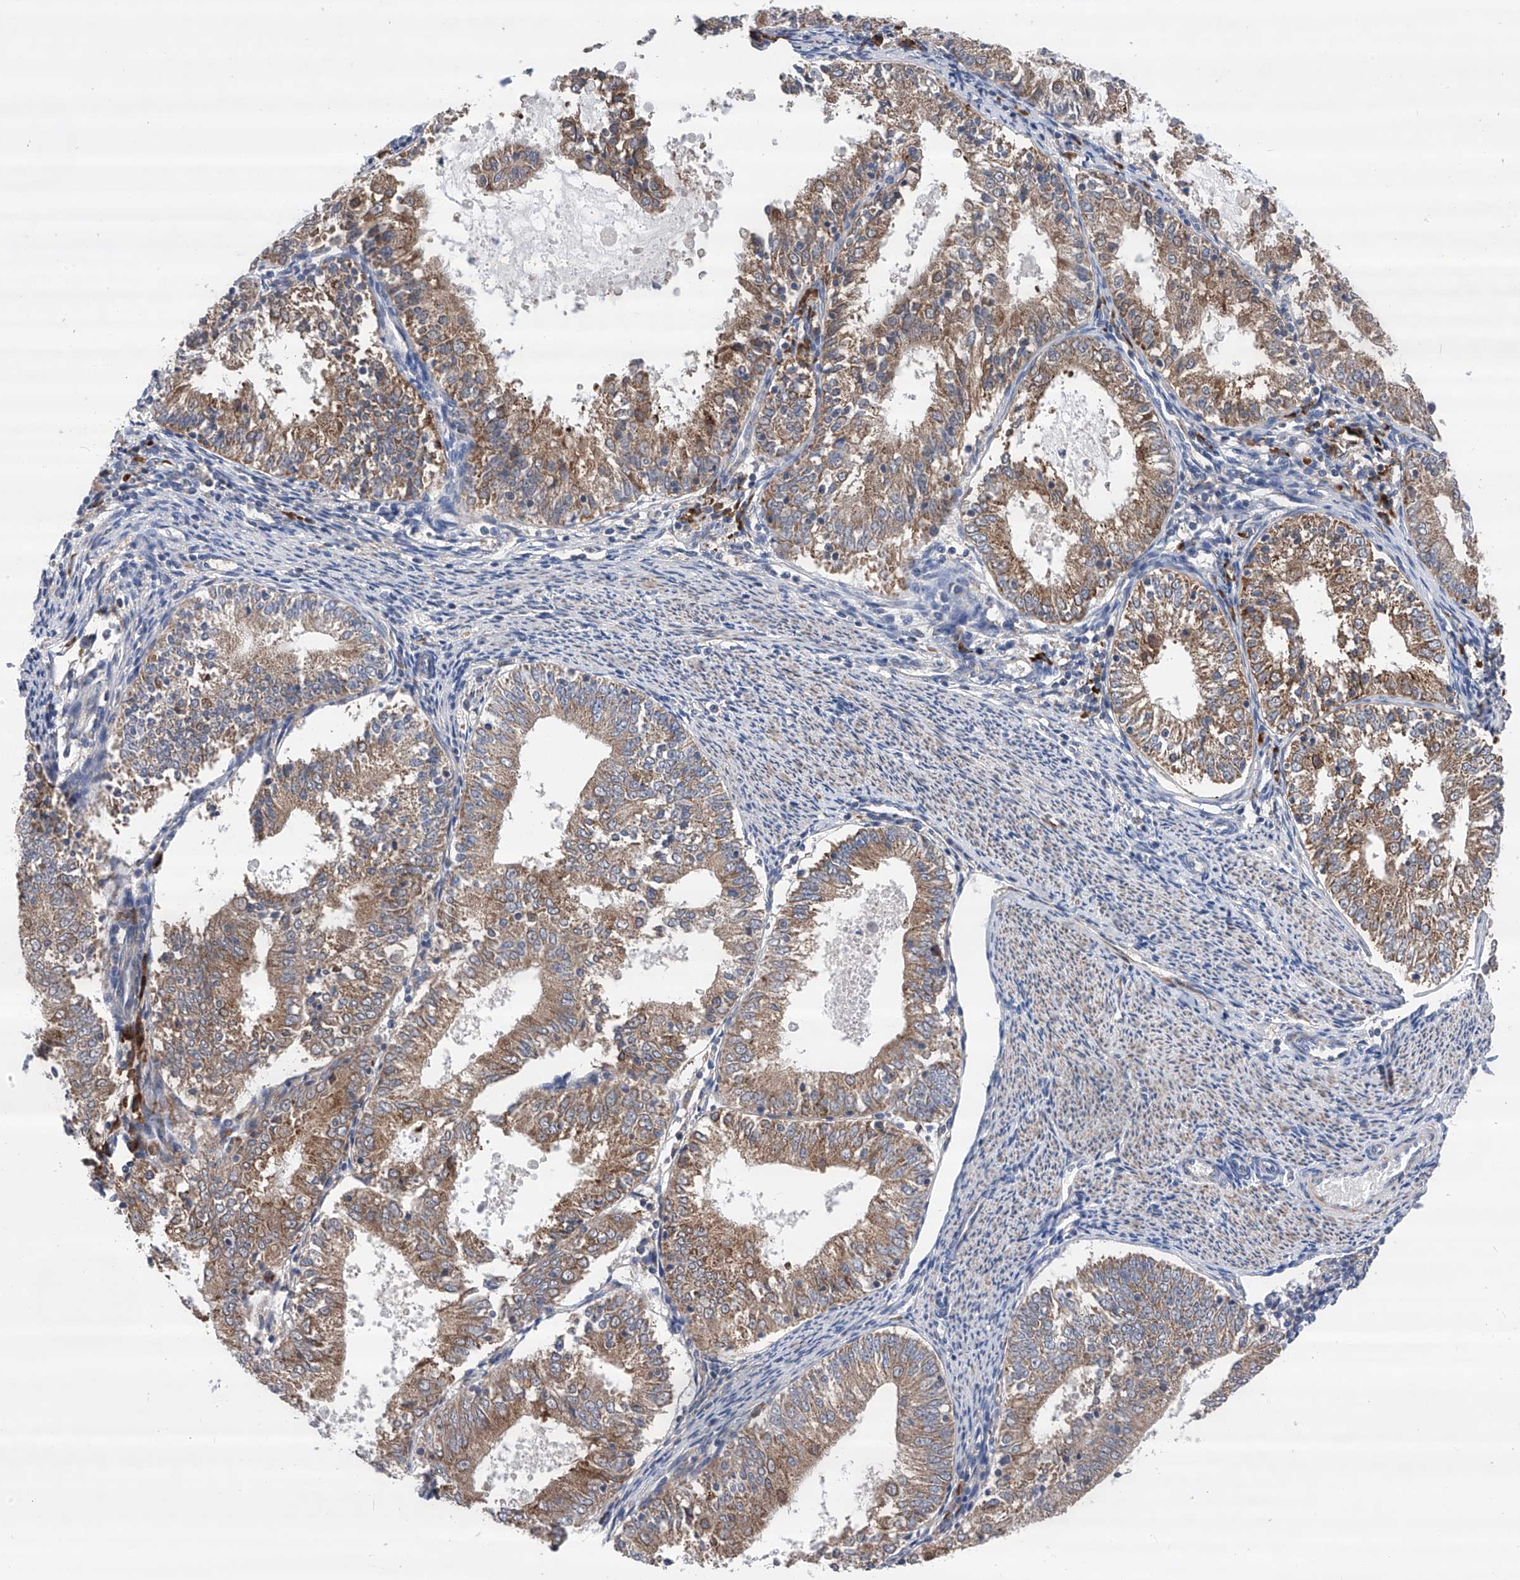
{"staining": {"intensity": "moderate", "quantity": ">75%", "location": "cytoplasmic/membranous"}, "tissue": "endometrial cancer", "cell_type": "Tumor cells", "image_type": "cancer", "snomed": [{"axis": "morphology", "description": "Adenocarcinoma, NOS"}, {"axis": "topography", "description": "Endometrium"}], "caption": "There is medium levels of moderate cytoplasmic/membranous expression in tumor cells of endometrial cancer (adenocarcinoma), as demonstrated by immunohistochemical staining (brown color).", "gene": "SPOCK1", "patient": {"sex": "female", "age": 57}}